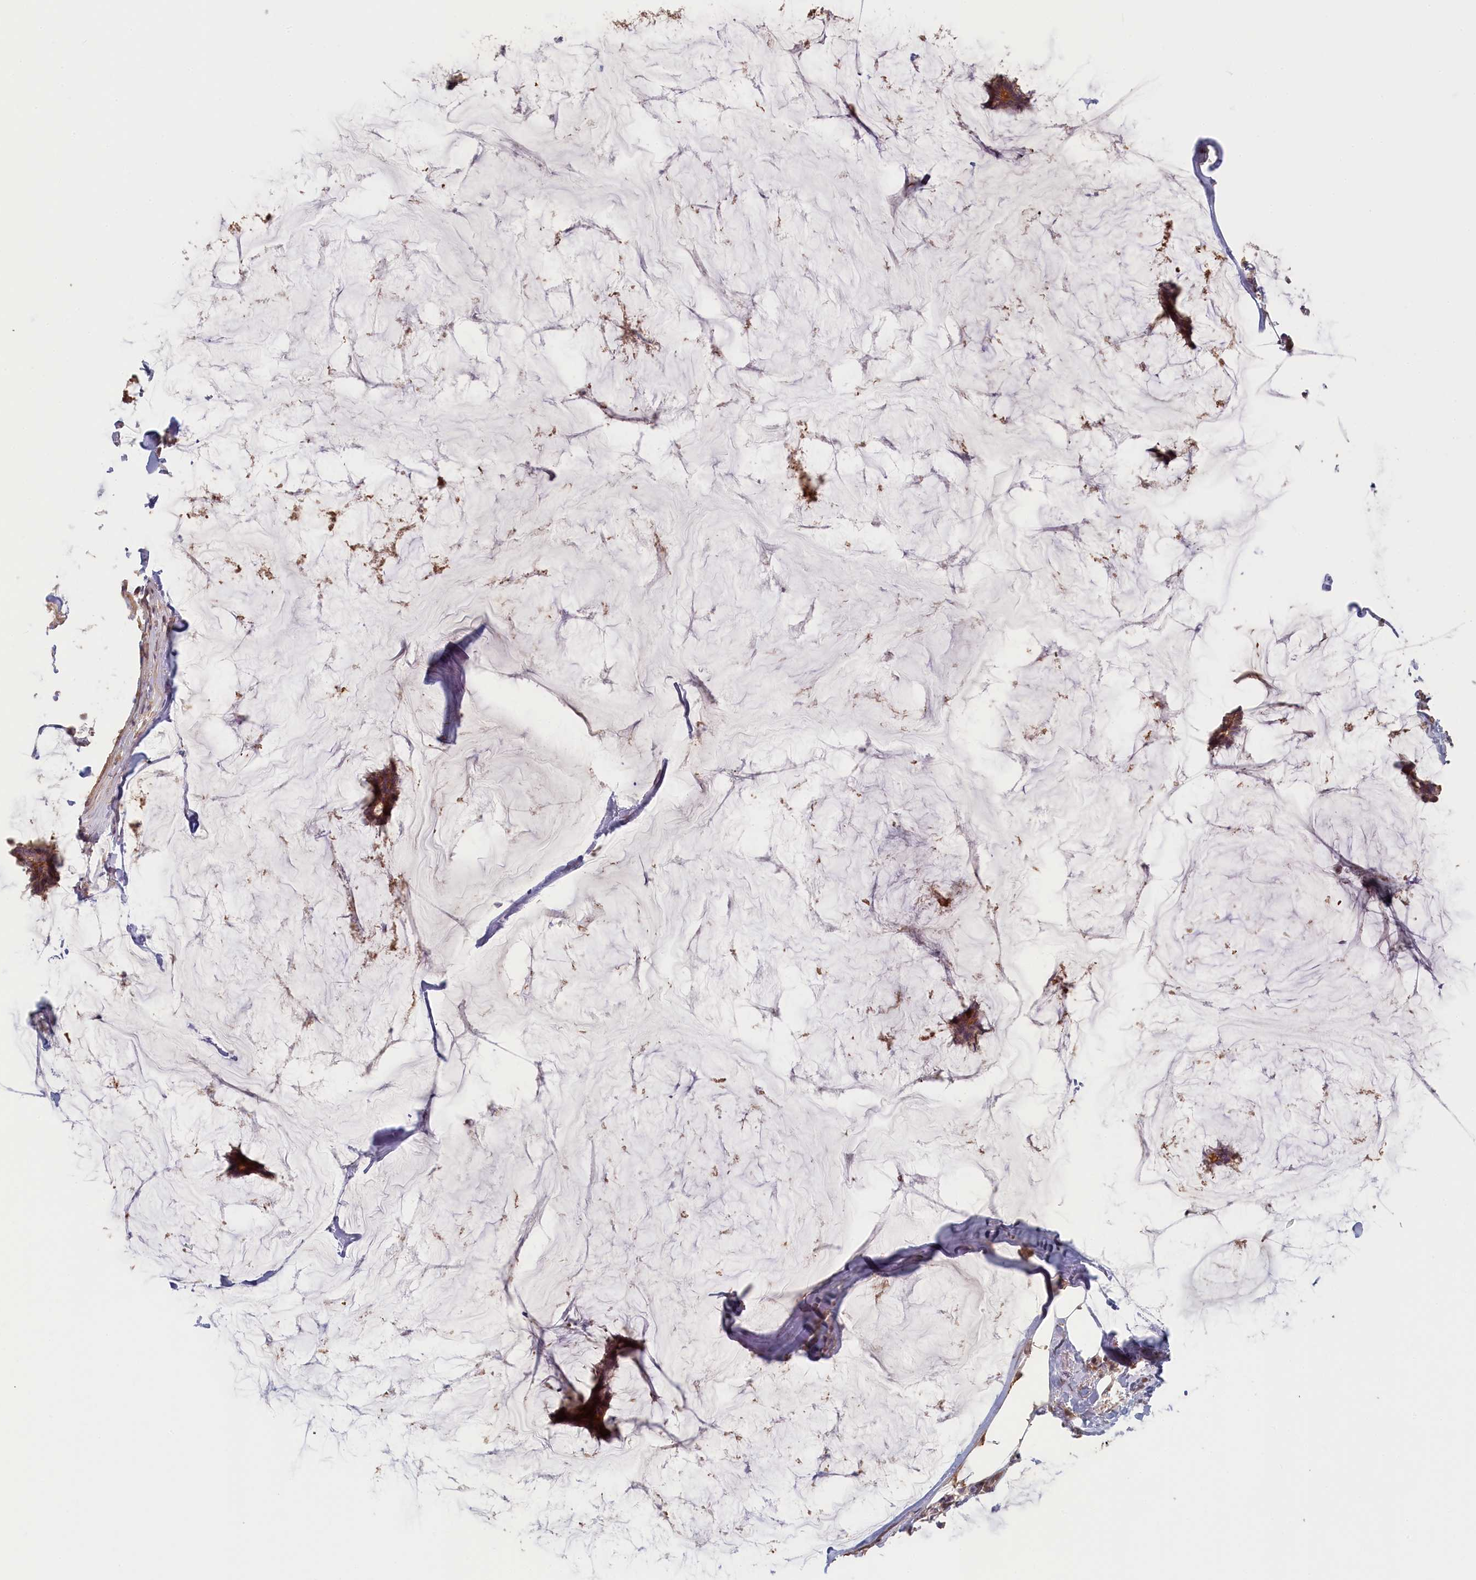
{"staining": {"intensity": "moderate", "quantity": ">75%", "location": "cytoplasmic/membranous"}, "tissue": "breast cancer", "cell_type": "Tumor cells", "image_type": "cancer", "snomed": [{"axis": "morphology", "description": "Duct carcinoma"}, {"axis": "topography", "description": "Breast"}], "caption": "A photomicrograph of human breast intraductal carcinoma stained for a protein reveals moderate cytoplasmic/membranous brown staining in tumor cells. (DAB = brown stain, brightfield microscopy at high magnification).", "gene": "STX16", "patient": {"sex": "female", "age": 93}}